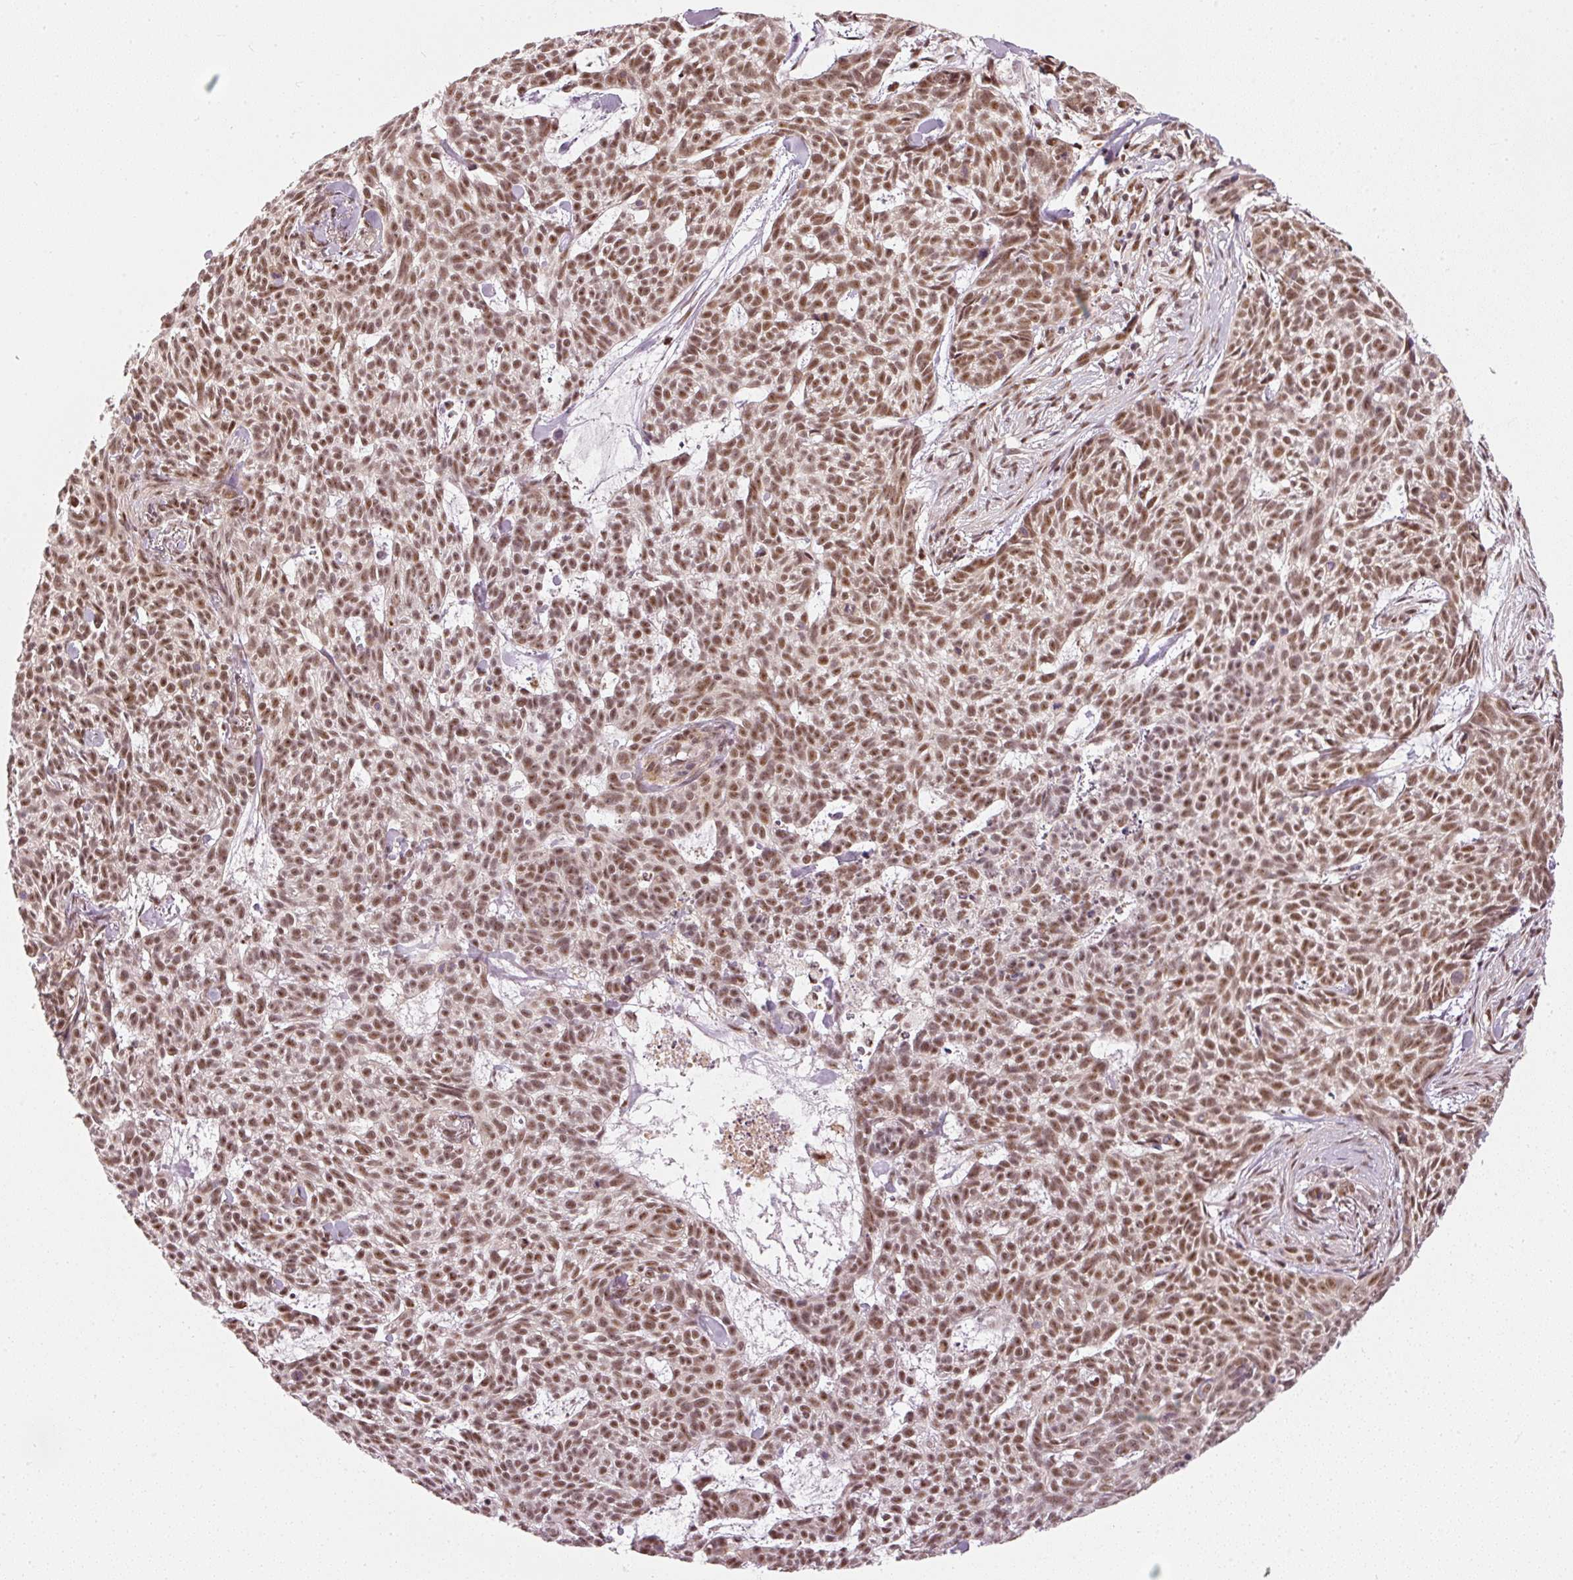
{"staining": {"intensity": "moderate", "quantity": ">75%", "location": "nuclear"}, "tissue": "skin cancer", "cell_type": "Tumor cells", "image_type": "cancer", "snomed": [{"axis": "morphology", "description": "Basal cell carcinoma"}, {"axis": "topography", "description": "Skin"}], "caption": "Immunohistochemical staining of human skin basal cell carcinoma exhibits medium levels of moderate nuclear staining in about >75% of tumor cells. Nuclei are stained in blue.", "gene": "THOC6", "patient": {"sex": "female", "age": 93}}